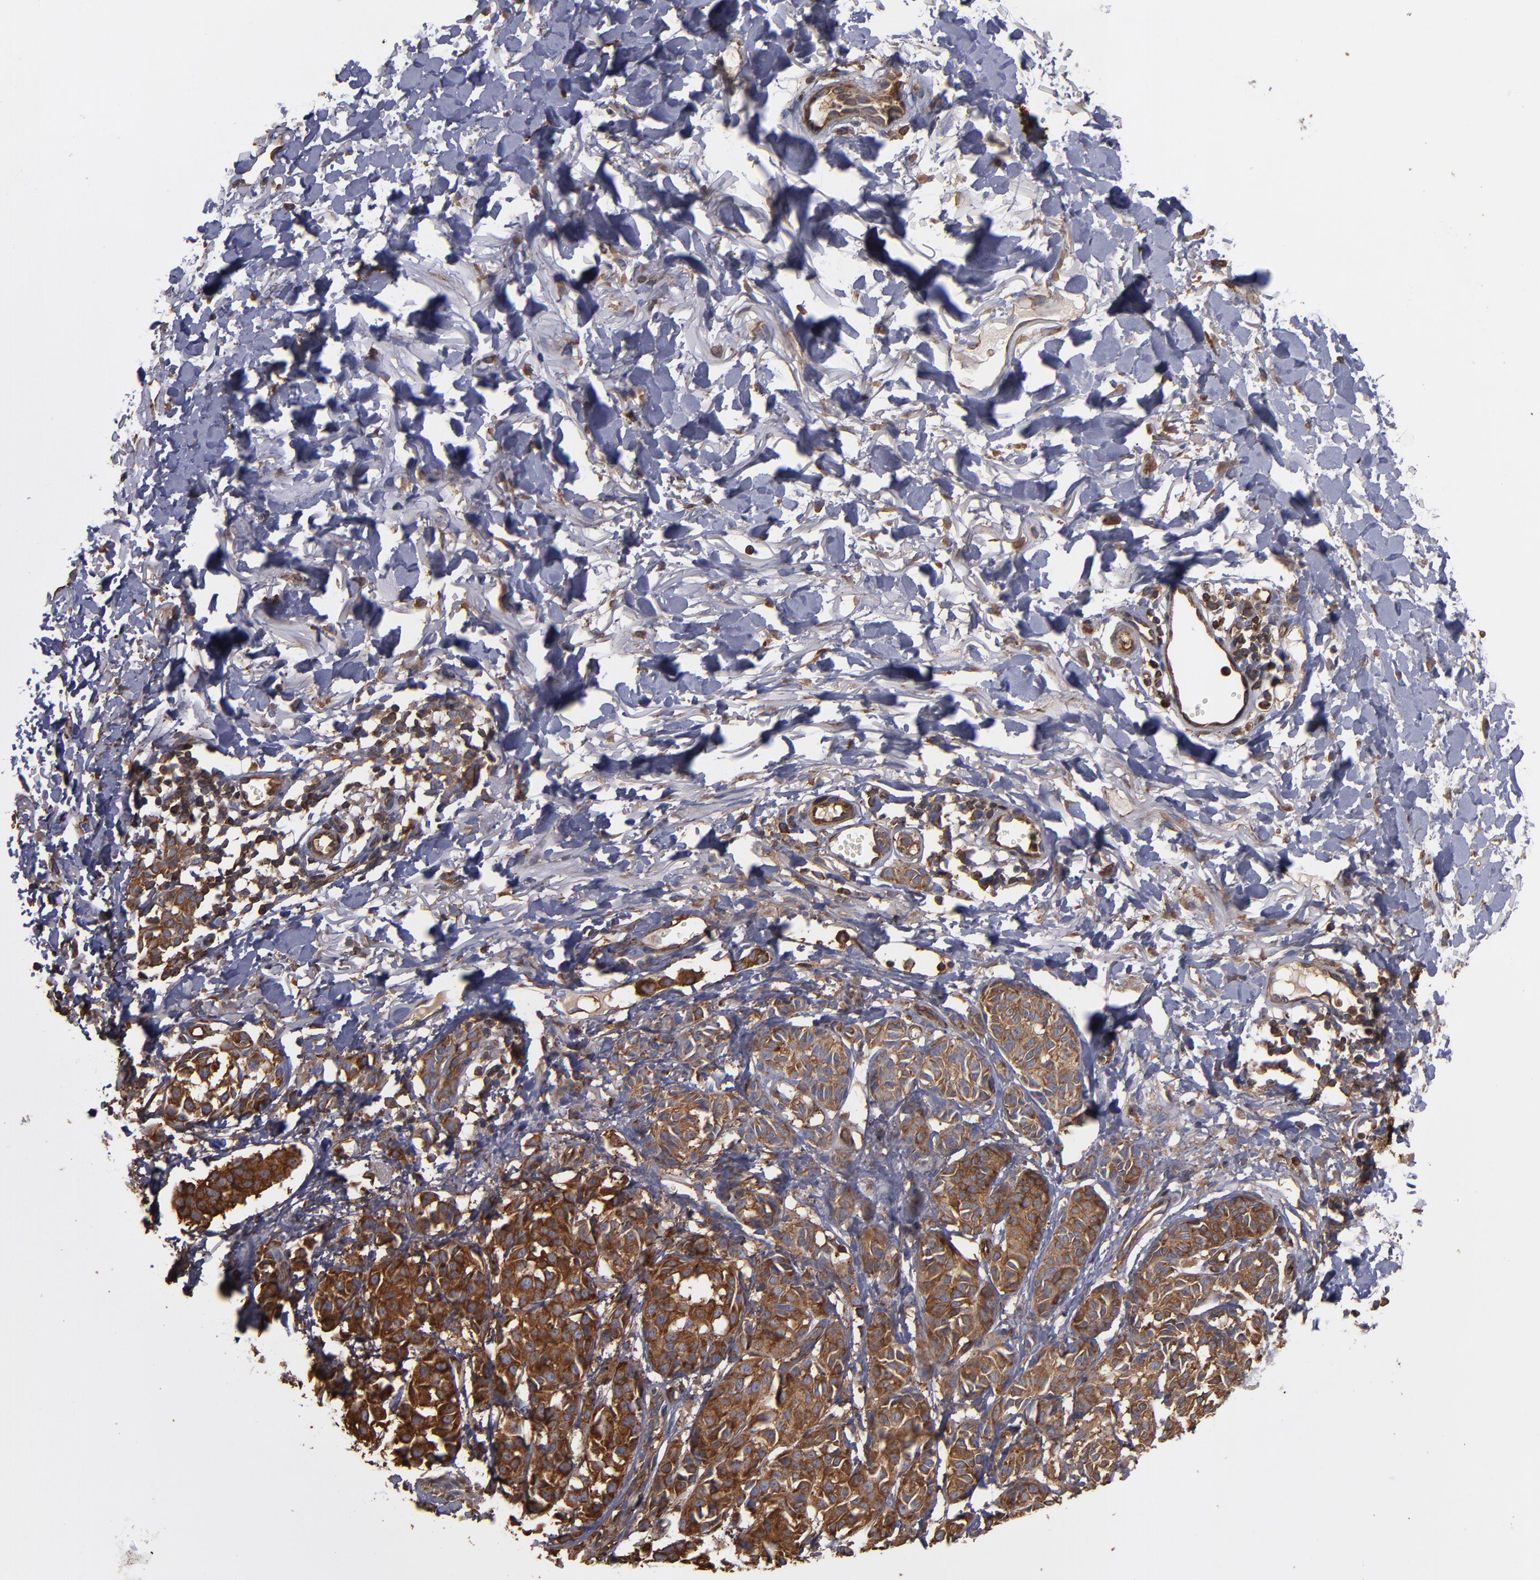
{"staining": {"intensity": "moderate", "quantity": ">75%", "location": "cytoplasmic/membranous"}, "tissue": "melanoma", "cell_type": "Tumor cells", "image_type": "cancer", "snomed": [{"axis": "morphology", "description": "Malignant melanoma, NOS"}, {"axis": "topography", "description": "Skin"}], "caption": "This micrograph reveals malignant melanoma stained with immunohistochemistry to label a protein in brown. The cytoplasmic/membranous of tumor cells show moderate positivity for the protein. Nuclei are counter-stained blue.", "gene": "ACTN4", "patient": {"sex": "male", "age": 76}}